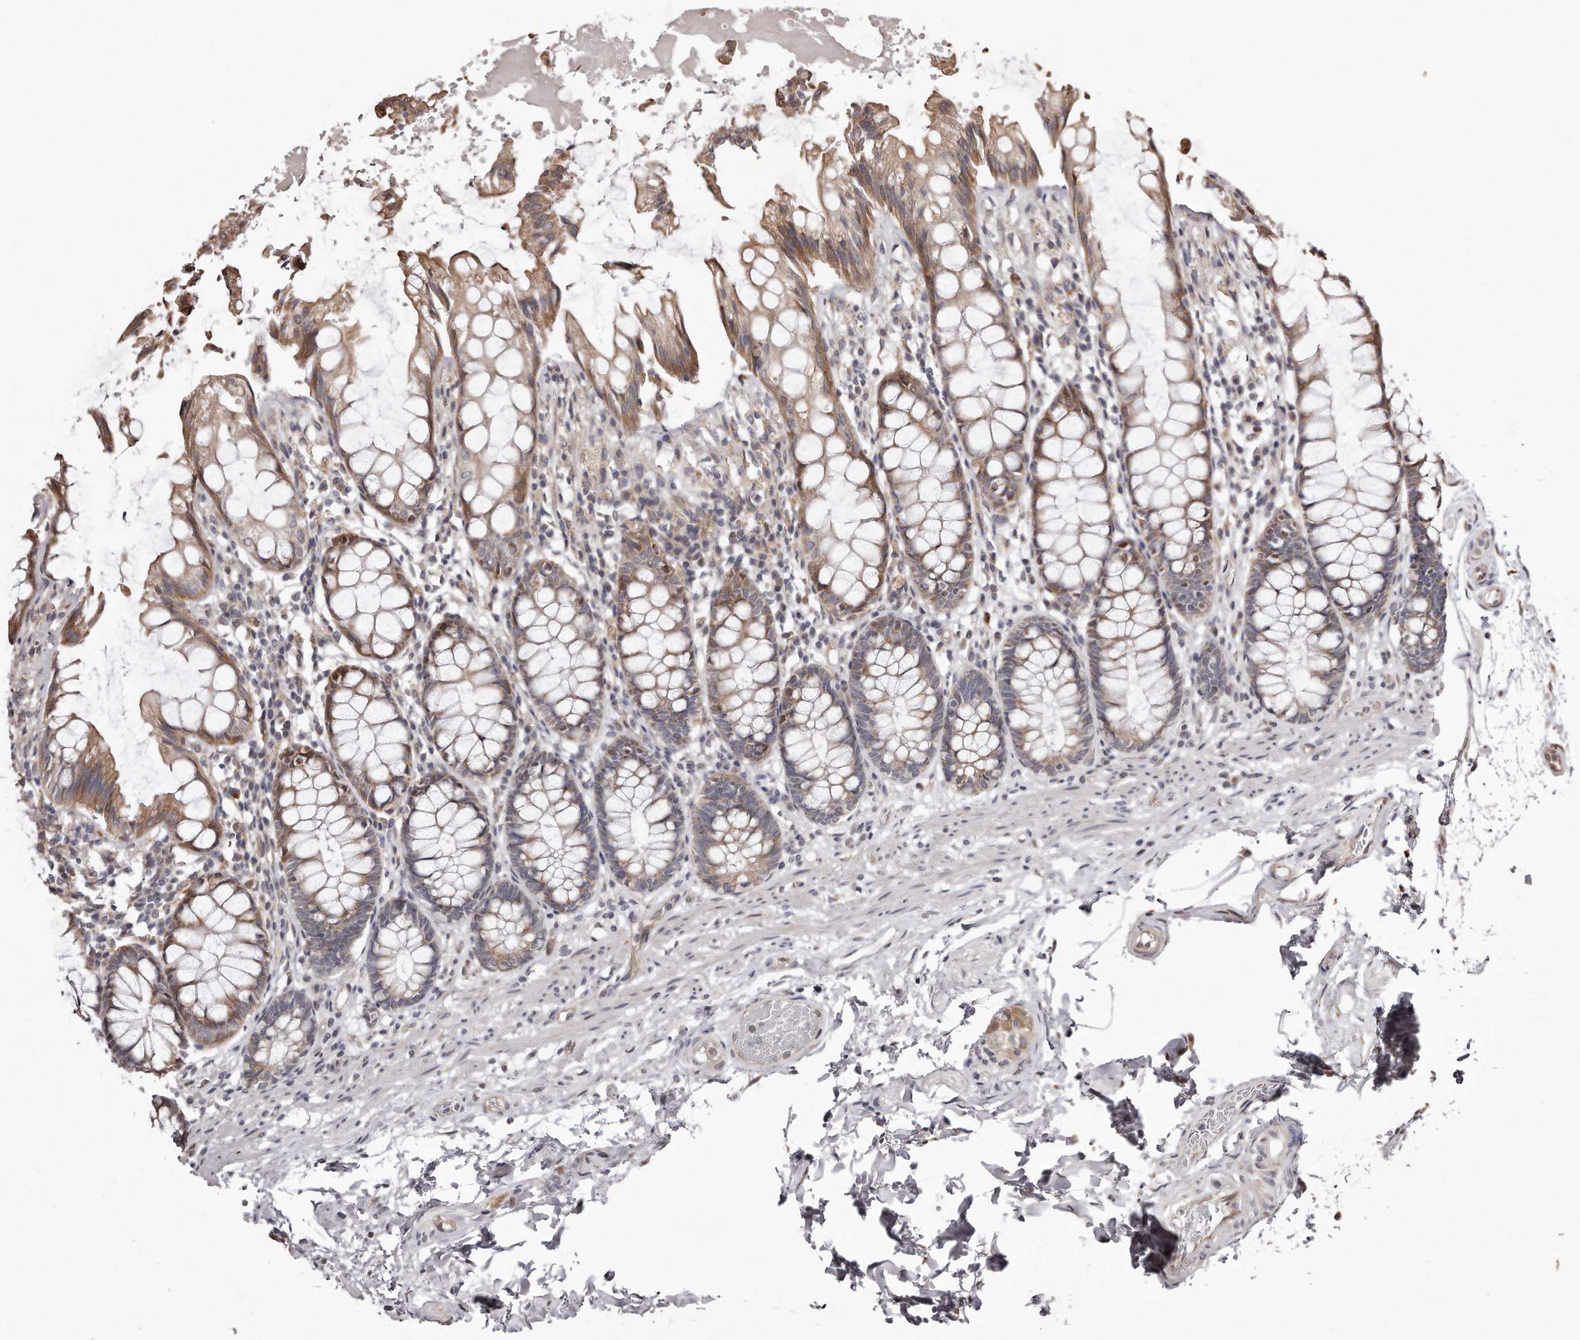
{"staining": {"intensity": "moderate", "quantity": ">75%", "location": "cytoplasmic/membranous"}, "tissue": "rectum", "cell_type": "Glandular cells", "image_type": "normal", "snomed": [{"axis": "morphology", "description": "Normal tissue, NOS"}, {"axis": "topography", "description": "Rectum"}], "caption": "Glandular cells show medium levels of moderate cytoplasmic/membranous expression in about >75% of cells in normal rectum. The staining was performed using DAB (3,3'-diaminobenzidine), with brown indicating positive protein expression. Nuclei are stained blue with hematoxylin.", "gene": "TRAPPC14", "patient": {"sex": "male", "age": 64}}